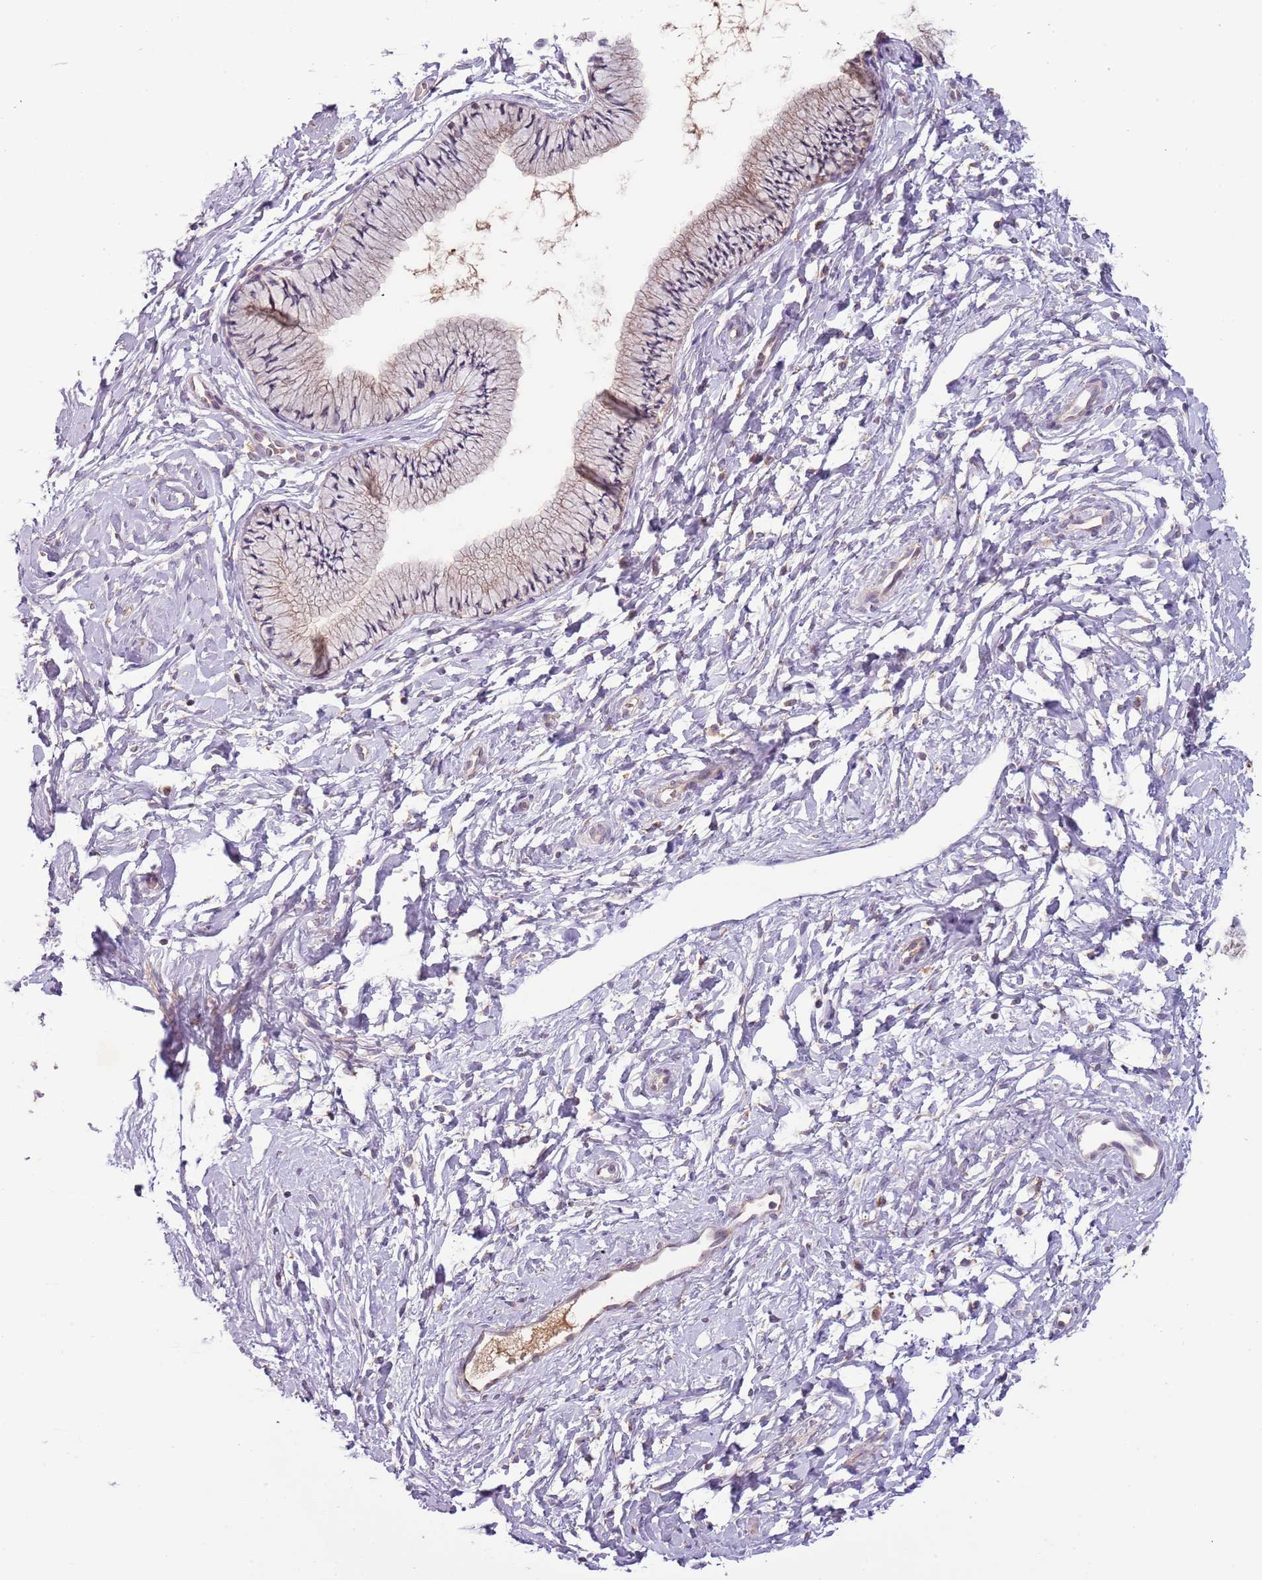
{"staining": {"intensity": "weak", "quantity": "25%-75%", "location": "cytoplasmic/membranous"}, "tissue": "cervix", "cell_type": "Glandular cells", "image_type": "normal", "snomed": [{"axis": "morphology", "description": "Normal tissue, NOS"}, {"axis": "topography", "description": "Cervix"}], "caption": "Protein expression analysis of unremarkable cervix shows weak cytoplasmic/membranous positivity in approximately 25%-75% of glandular cells. (Stains: DAB (3,3'-diaminobenzidine) in brown, nuclei in blue, Microscopy: brightfield microscopy at high magnification).", "gene": "FECH", "patient": {"sex": "female", "age": 33}}